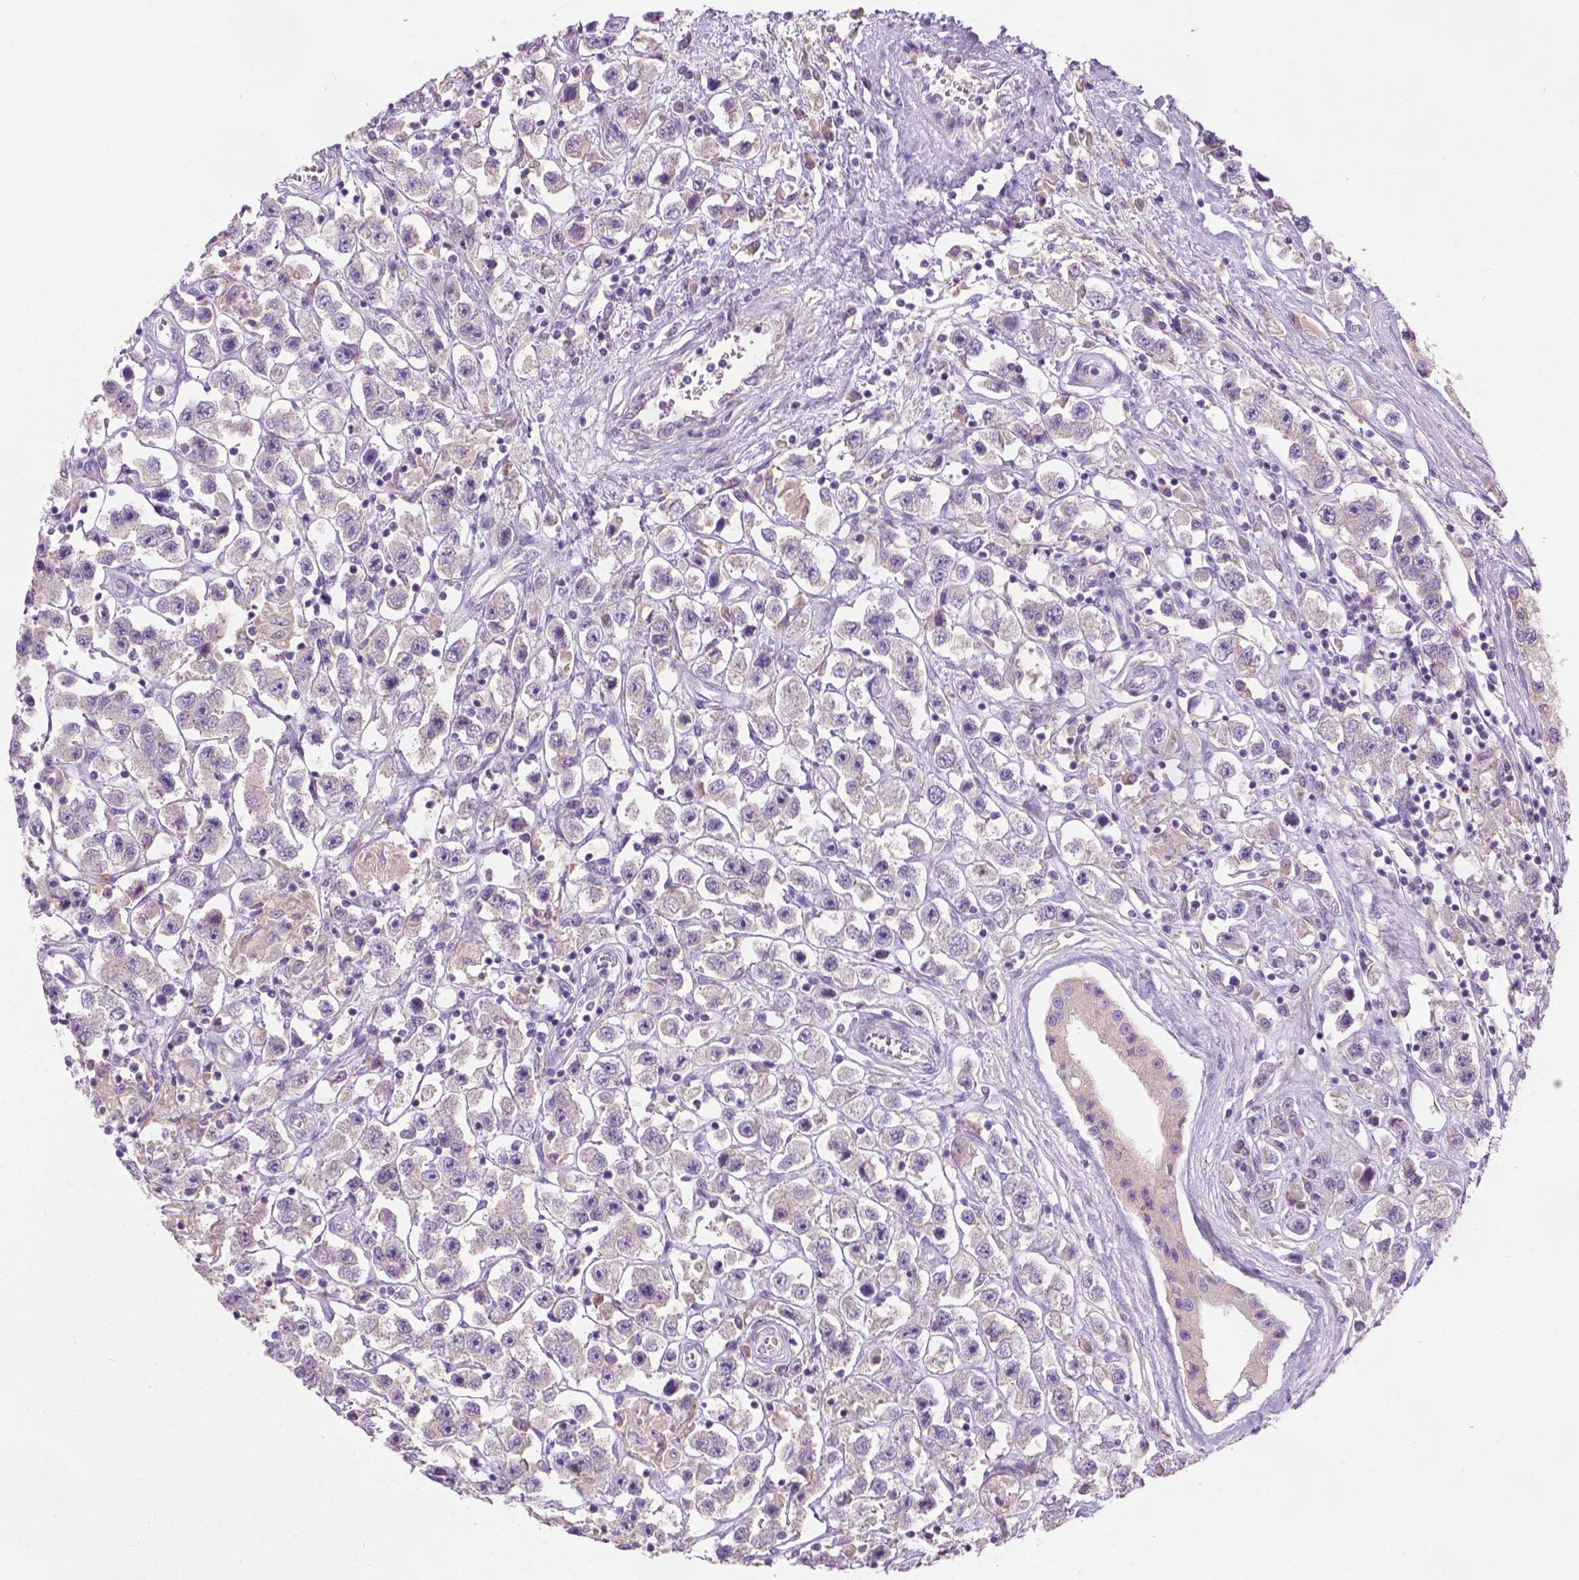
{"staining": {"intensity": "negative", "quantity": "none", "location": "none"}, "tissue": "testis cancer", "cell_type": "Tumor cells", "image_type": "cancer", "snomed": [{"axis": "morphology", "description": "Seminoma, NOS"}, {"axis": "topography", "description": "Testis"}], "caption": "Protein analysis of seminoma (testis) reveals no significant staining in tumor cells. (IHC, brightfield microscopy, high magnification).", "gene": "NOXO1", "patient": {"sex": "male", "age": 45}}